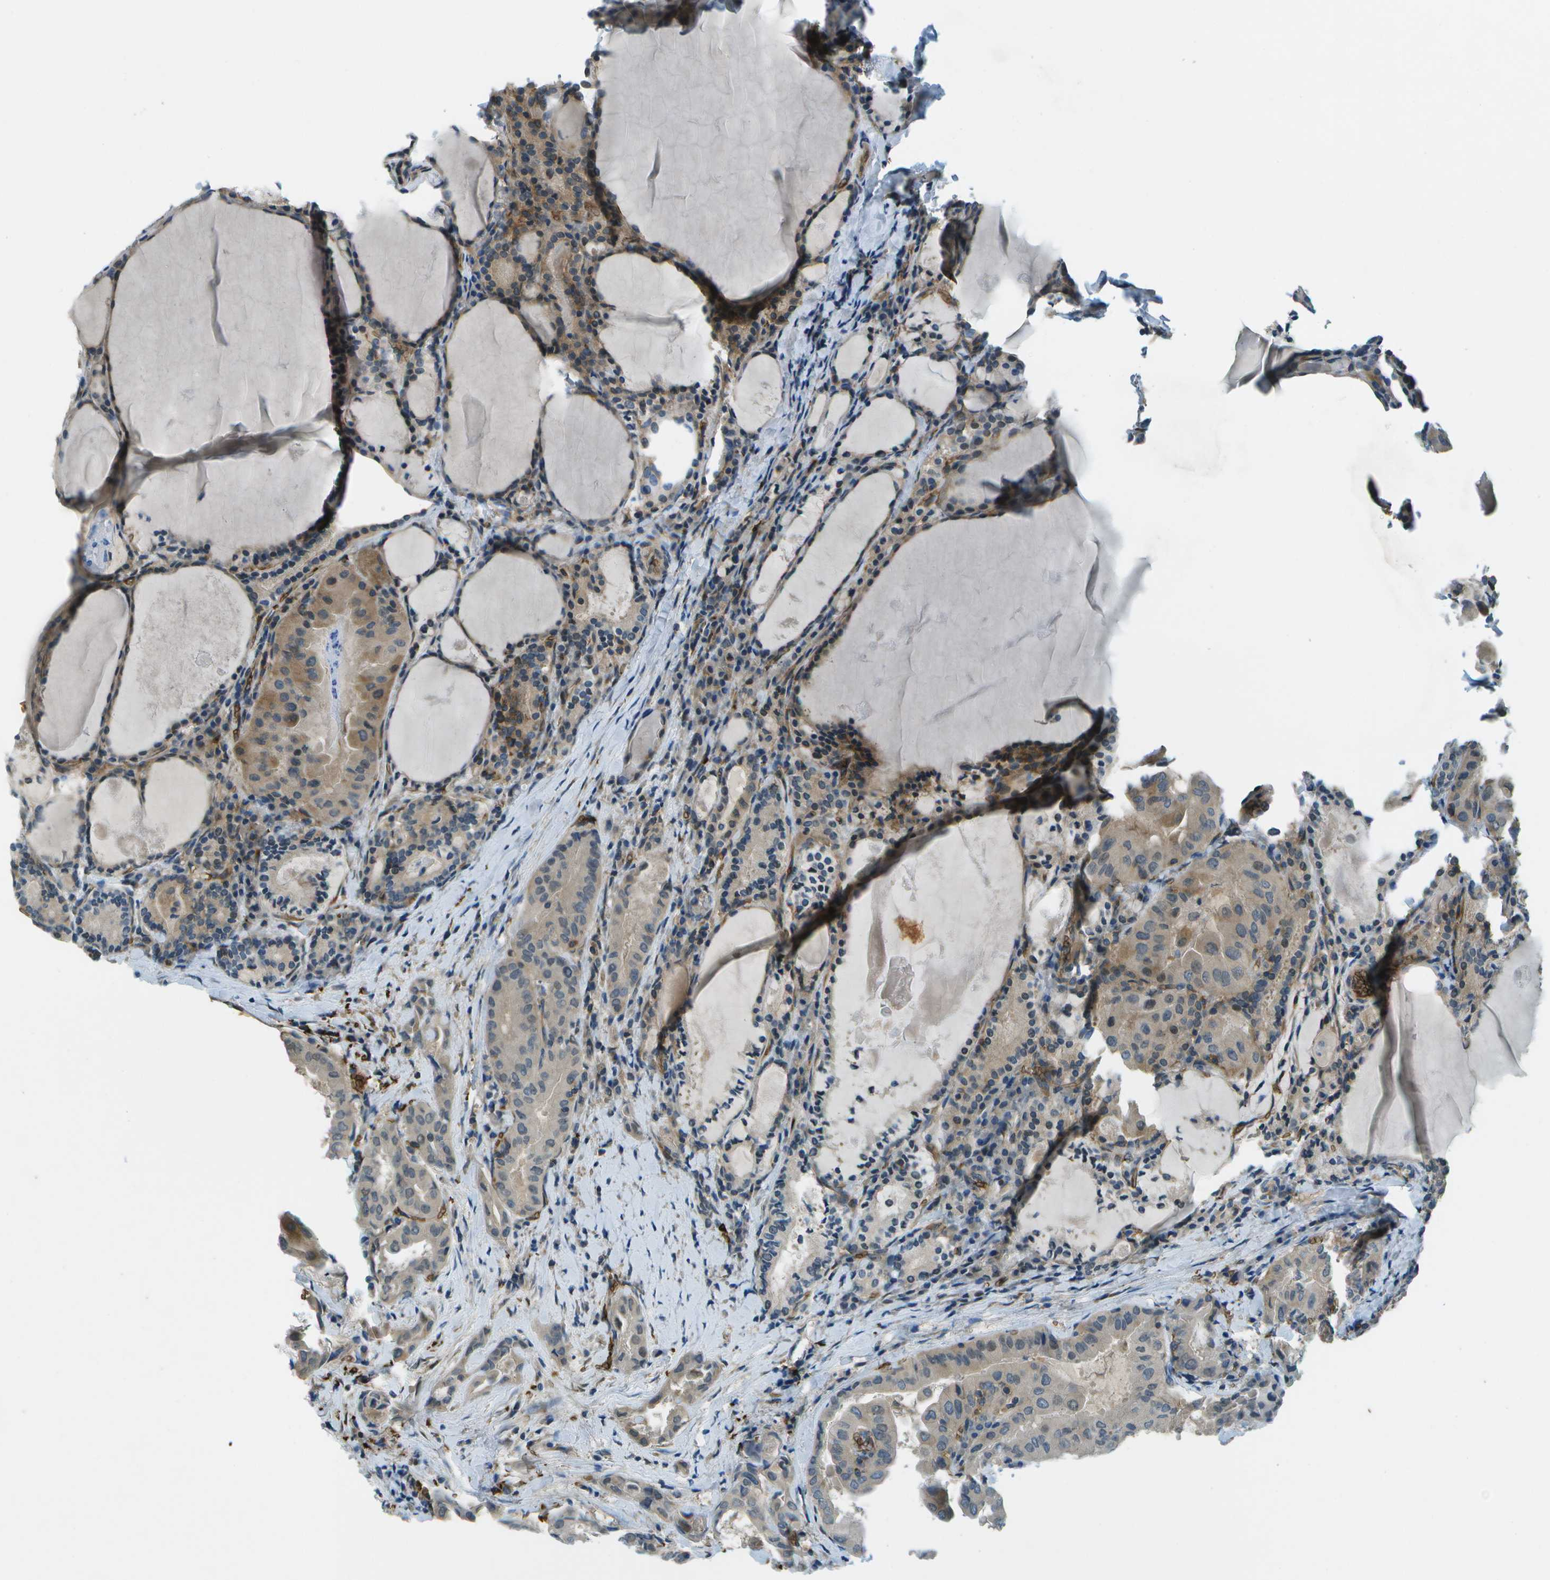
{"staining": {"intensity": "weak", "quantity": "<25%", "location": "cytoplasmic/membranous"}, "tissue": "thyroid cancer", "cell_type": "Tumor cells", "image_type": "cancer", "snomed": [{"axis": "morphology", "description": "Papillary adenocarcinoma, NOS"}, {"axis": "topography", "description": "Thyroid gland"}], "caption": "The photomicrograph demonstrates no staining of tumor cells in thyroid papillary adenocarcinoma.", "gene": "CTIF", "patient": {"sex": "female", "age": 42}}